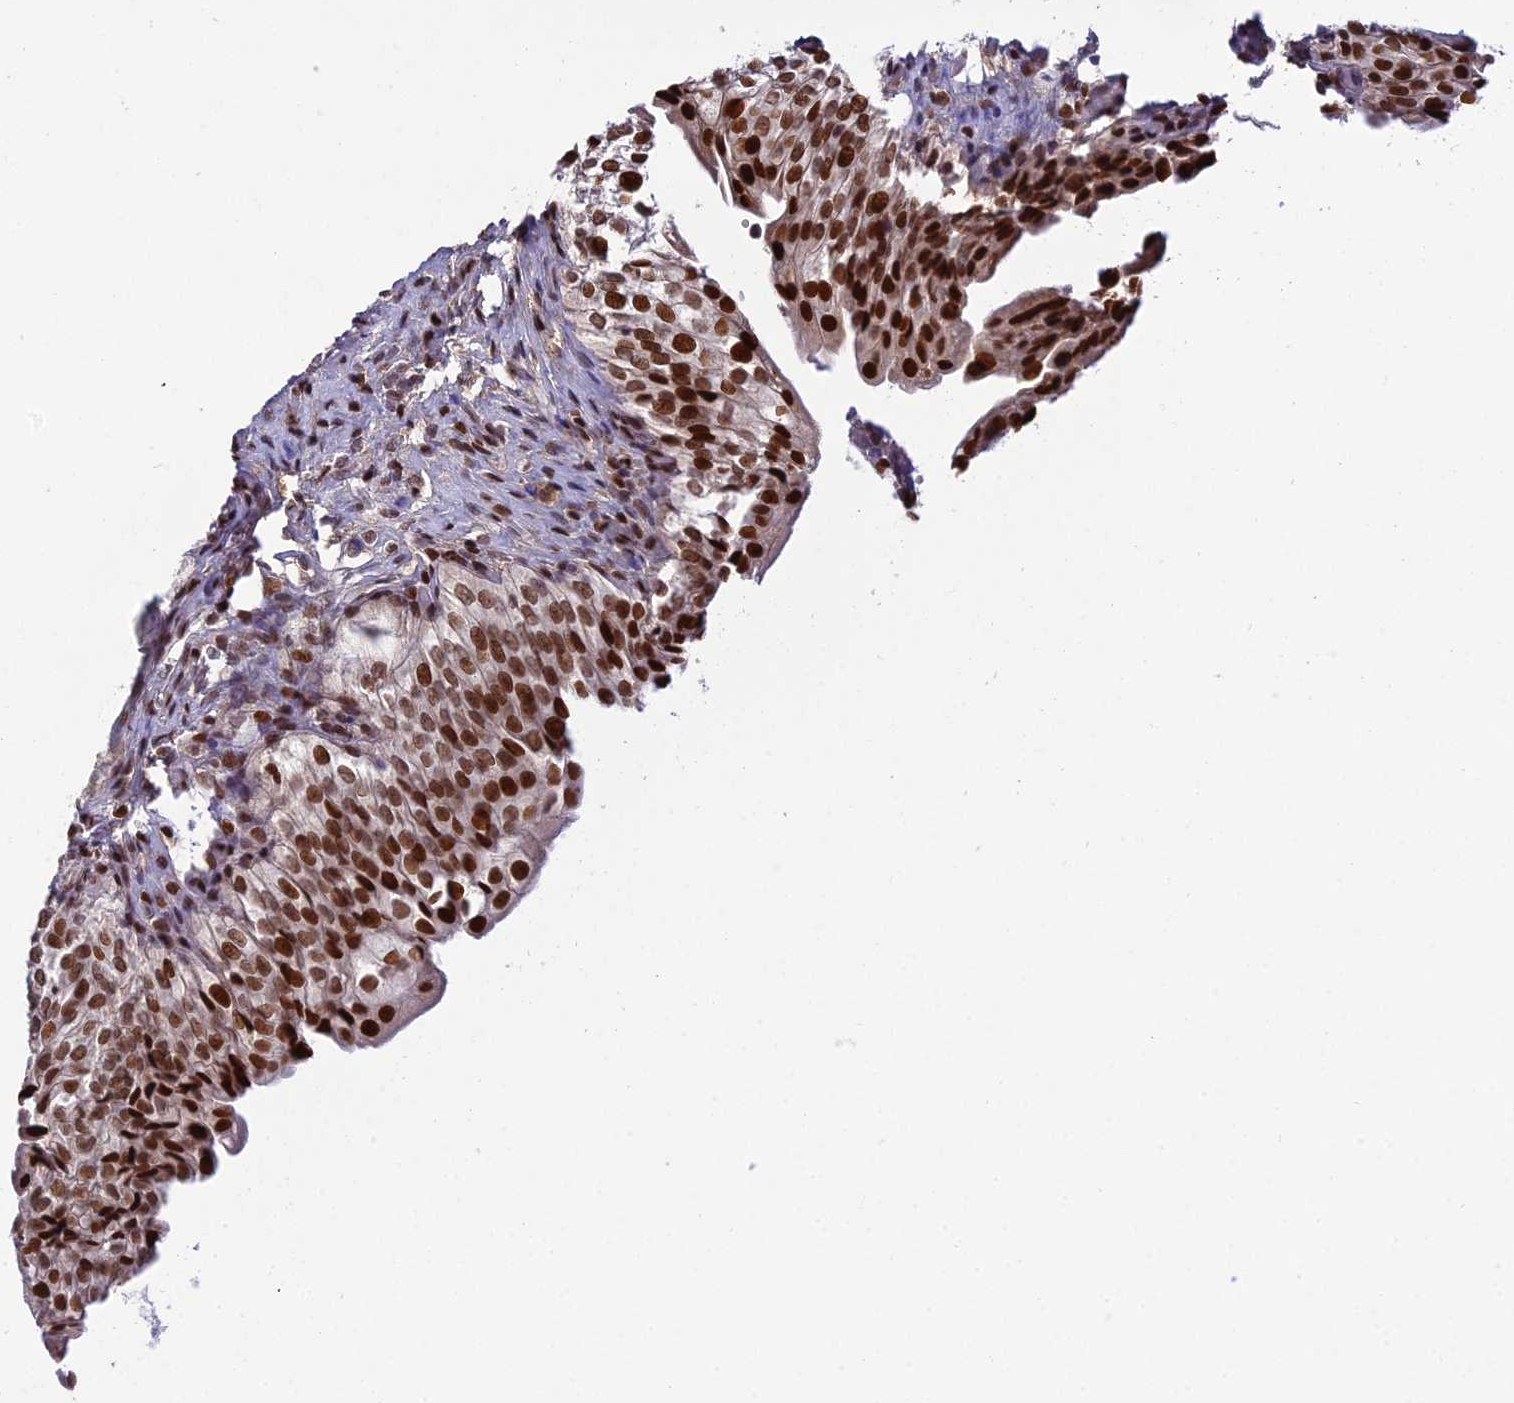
{"staining": {"intensity": "strong", "quantity": ">75%", "location": "nuclear"}, "tissue": "urinary bladder", "cell_type": "Urothelial cells", "image_type": "normal", "snomed": [{"axis": "morphology", "description": "Normal tissue, NOS"}, {"axis": "topography", "description": "Urinary bladder"}], "caption": "IHC image of normal urinary bladder stained for a protein (brown), which displays high levels of strong nuclear positivity in approximately >75% of urothelial cells.", "gene": "ZNF707", "patient": {"sex": "male", "age": 55}}